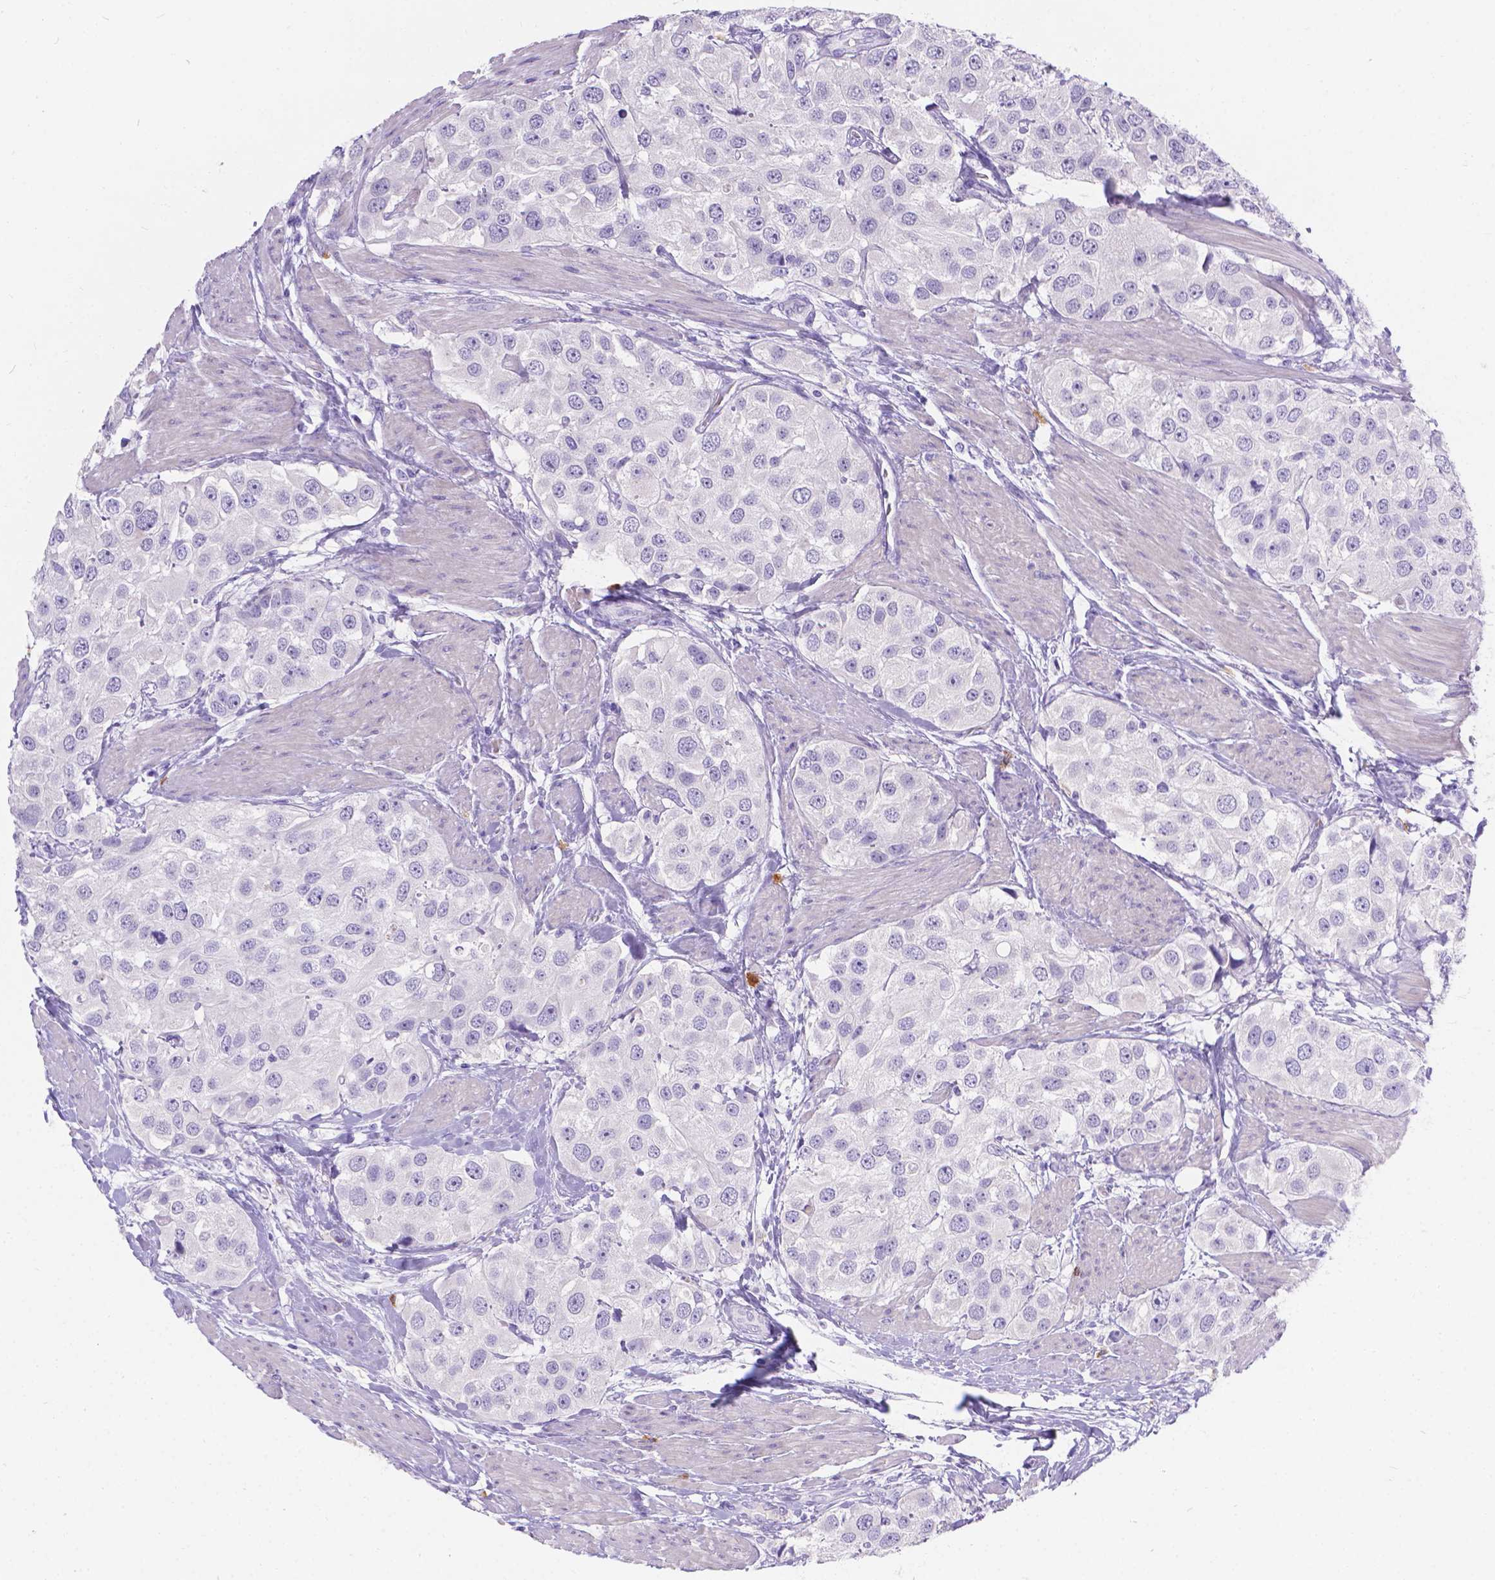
{"staining": {"intensity": "negative", "quantity": "none", "location": "none"}, "tissue": "urothelial cancer", "cell_type": "Tumor cells", "image_type": "cancer", "snomed": [{"axis": "morphology", "description": "Urothelial carcinoma, High grade"}, {"axis": "topography", "description": "Urinary bladder"}], "caption": "Micrograph shows no protein expression in tumor cells of urothelial cancer tissue.", "gene": "GNRHR", "patient": {"sex": "female", "age": 64}}